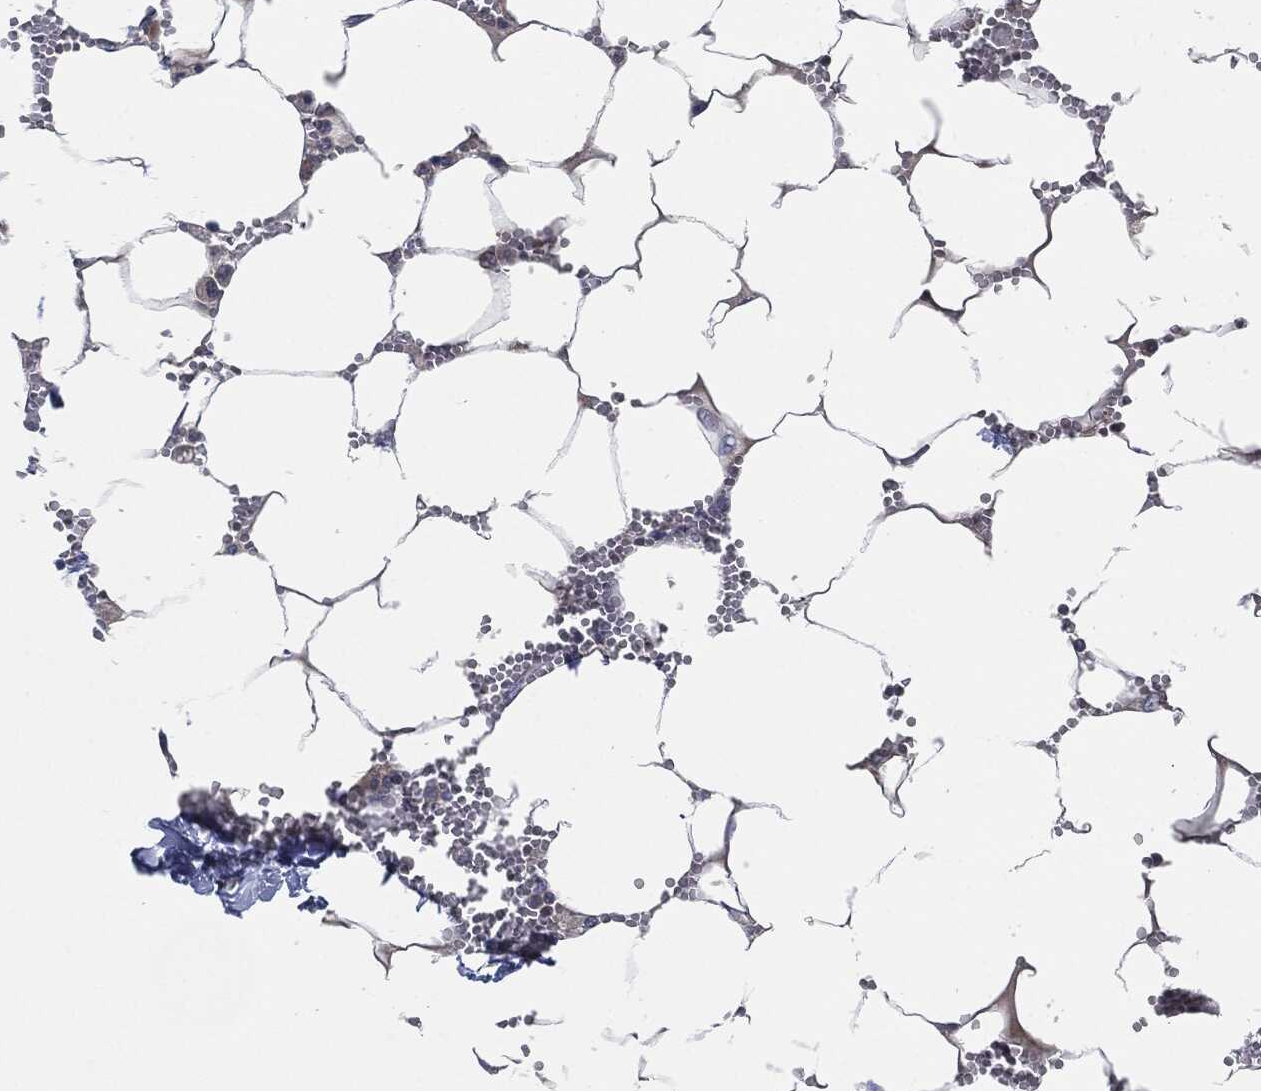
{"staining": {"intensity": "strong", "quantity": "<25%", "location": "cytoplasmic/membranous"}, "tissue": "bone marrow", "cell_type": "Hematopoietic cells", "image_type": "normal", "snomed": [{"axis": "morphology", "description": "Normal tissue, NOS"}, {"axis": "topography", "description": "Bone marrow"}], "caption": "Immunohistochemistry micrograph of unremarkable bone marrow stained for a protein (brown), which shows medium levels of strong cytoplasmic/membranous expression in about <25% of hematopoietic cells.", "gene": "SIGLEC7", "patient": {"sex": "female", "age": 64}}